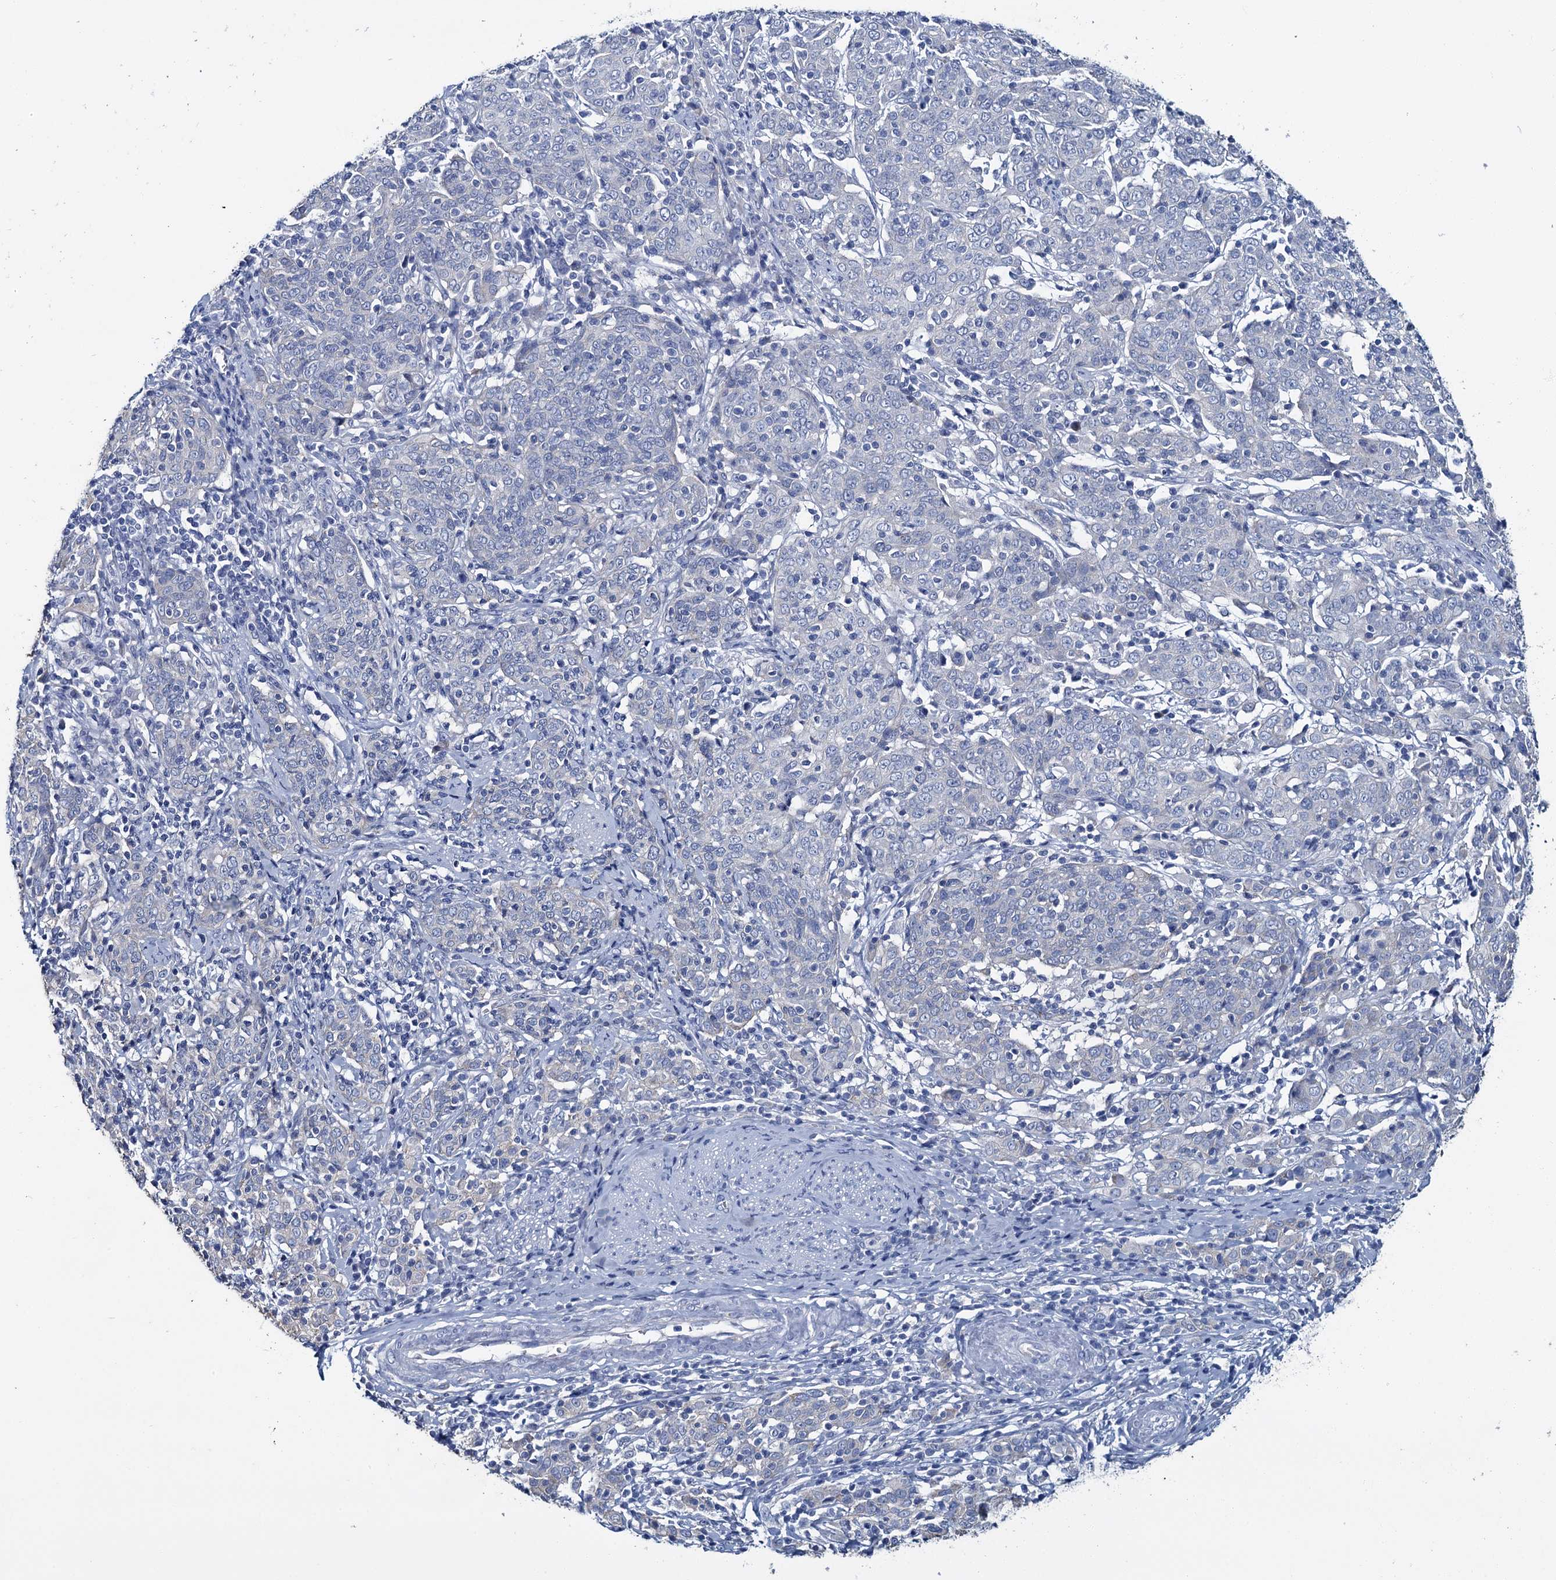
{"staining": {"intensity": "negative", "quantity": "none", "location": "none"}, "tissue": "cervical cancer", "cell_type": "Tumor cells", "image_type": "cancer", "snomed": [{"axis": "morphology", "description": "Squamous cell carcinoma, NOS"}, {"axis": "topography", "description": "Cervix"}], "caption": "High power microscopy micrograph of an IHC histopathology image of cervical cancer, revealing no significant expression in tumor cells.", "gene": "SNCB", "patient": {"sex": "female", "age": 67}}